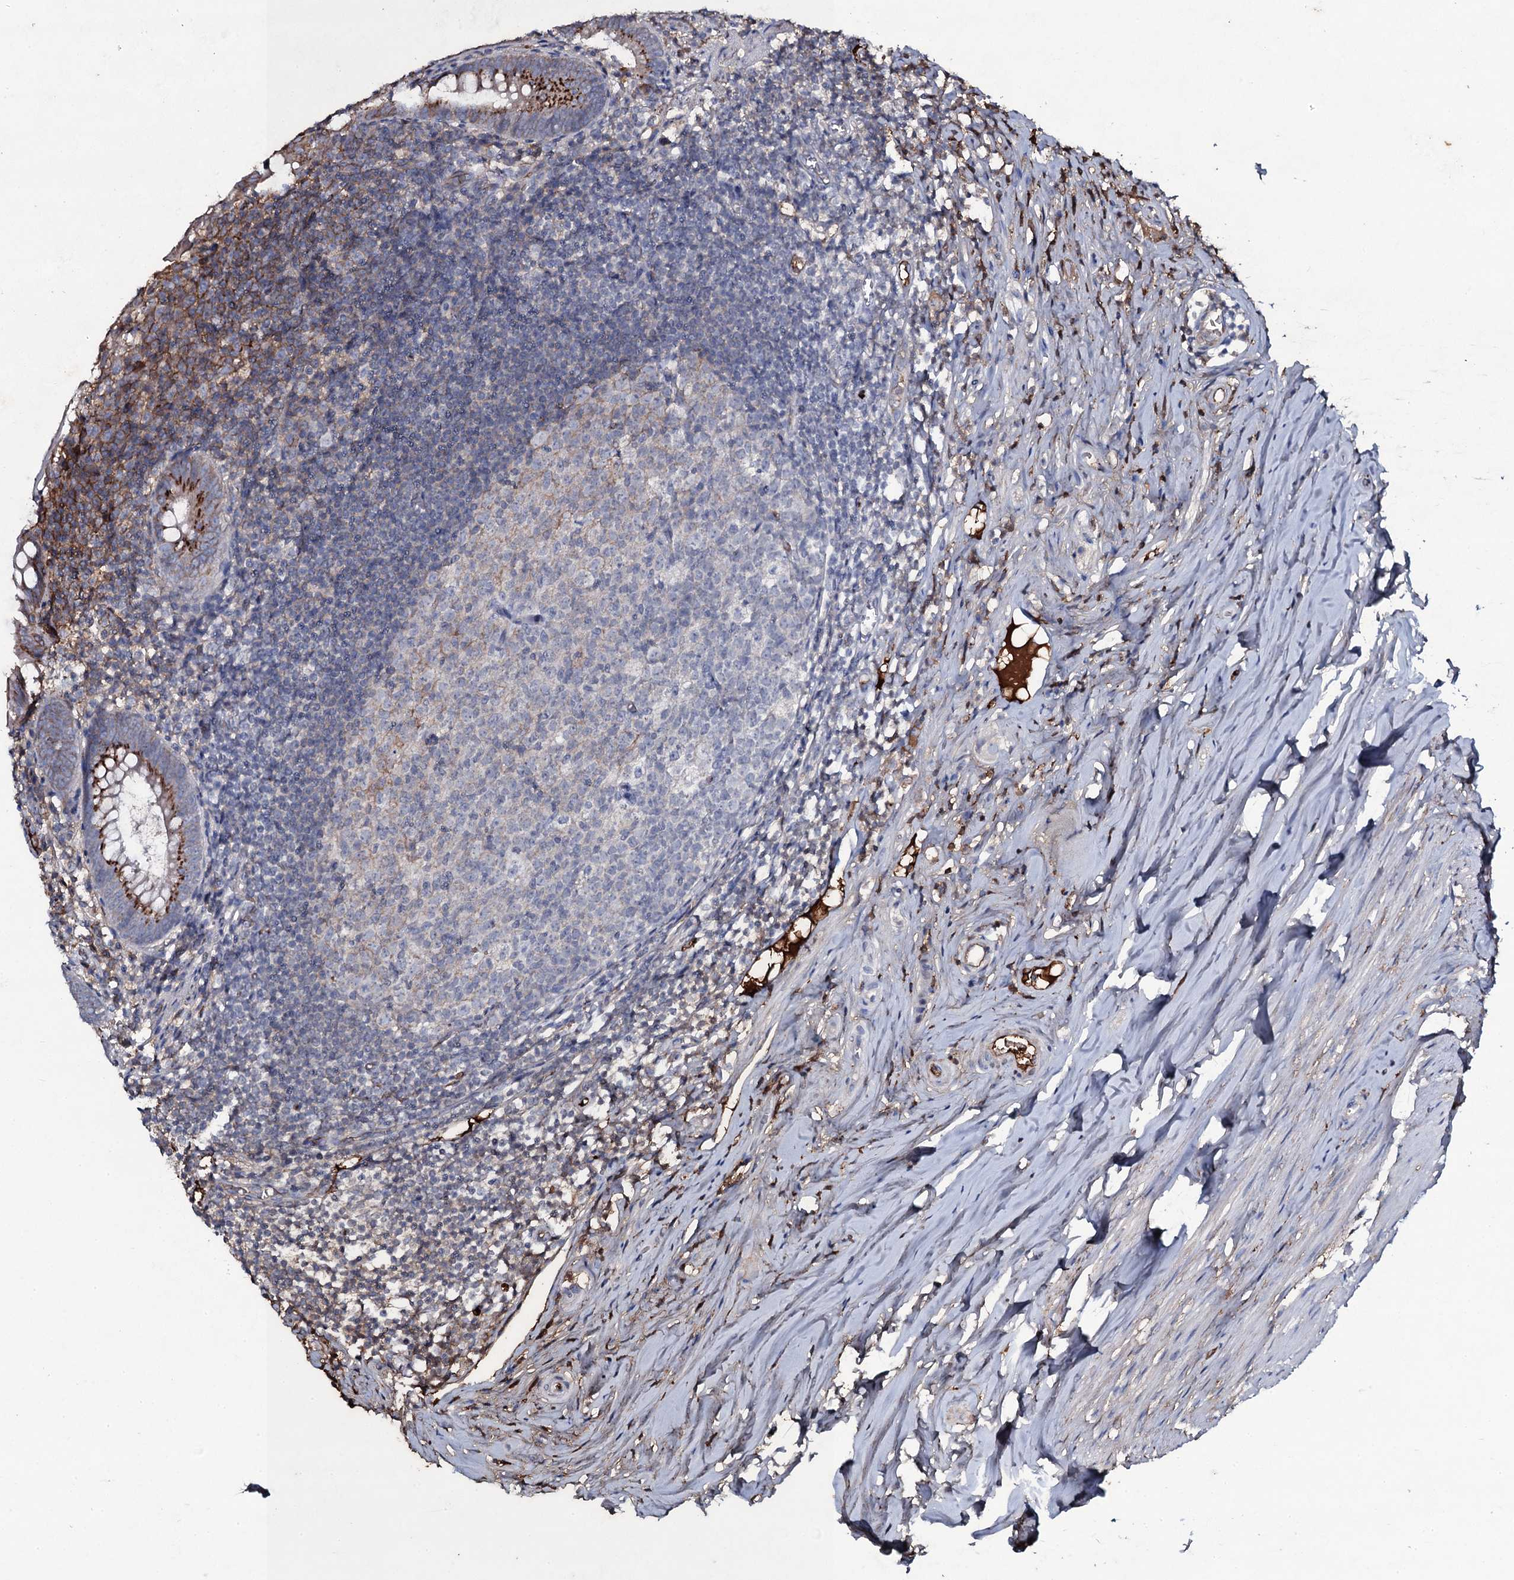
{"staining": {"intensity": "strong", "quantity": ">75%", "location": "cytoplasmic/membranous"}, "tissue": "appendix", "cell_type": "Glandular cells", "image_type": "normal", "snomed": [{"axis": "morphology", "description": "Normal tissue, NOS"}, {"axis": "topography", "description": "Appendix"}], "caption": "Appendix stained with DAB (3,3'-diaminobenzidine) immunohistochemistry (IHC) demonstrates high levels of strong cytoplasmic/membranous positivity in about >75% of glandular cells.", "gene": "EDN1", "patient": {"sex": "female", "age": 51}}